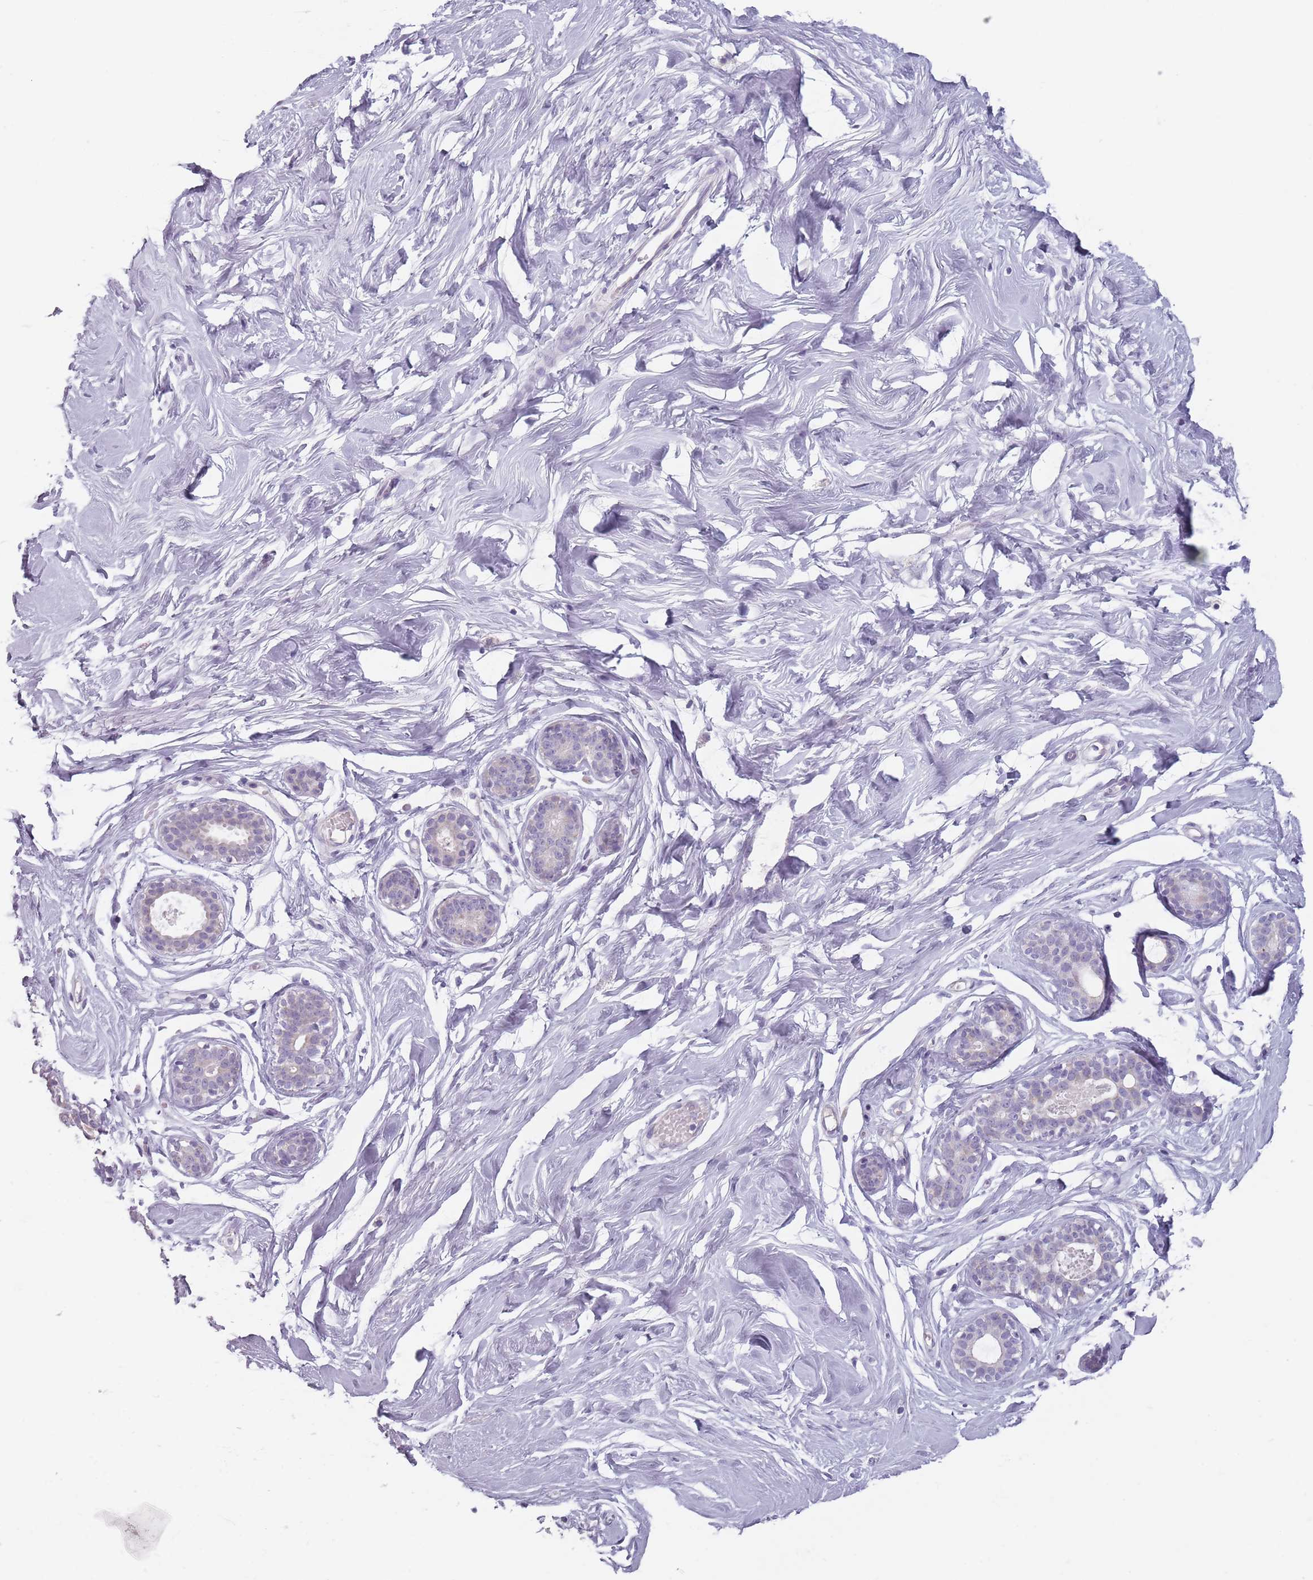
{"staining": {"intensity": "negative", "quantity": "none", "location": "none"}, "tissue": "breast", "cell_type": "Adipocytes", "image_type": "normal", "snomed": [{"axis": "morphology", "description": "Normal tissue, NOS"}, {"axis": "morphology", "description": "Adenoma, NOS"}, {"axis": "topography", "description": "Breast"}], "caption": "This image is of unremarkable breast stained with immunohistochemistry to label a protein in brown with the nuclei are counter-stained blue. There is no expression in adipocytes. (DAB IHC visualized using brightfield microscopy, high magnification).", "gene": "CEP19", "patient": {"sex": "female", "age": 23}}